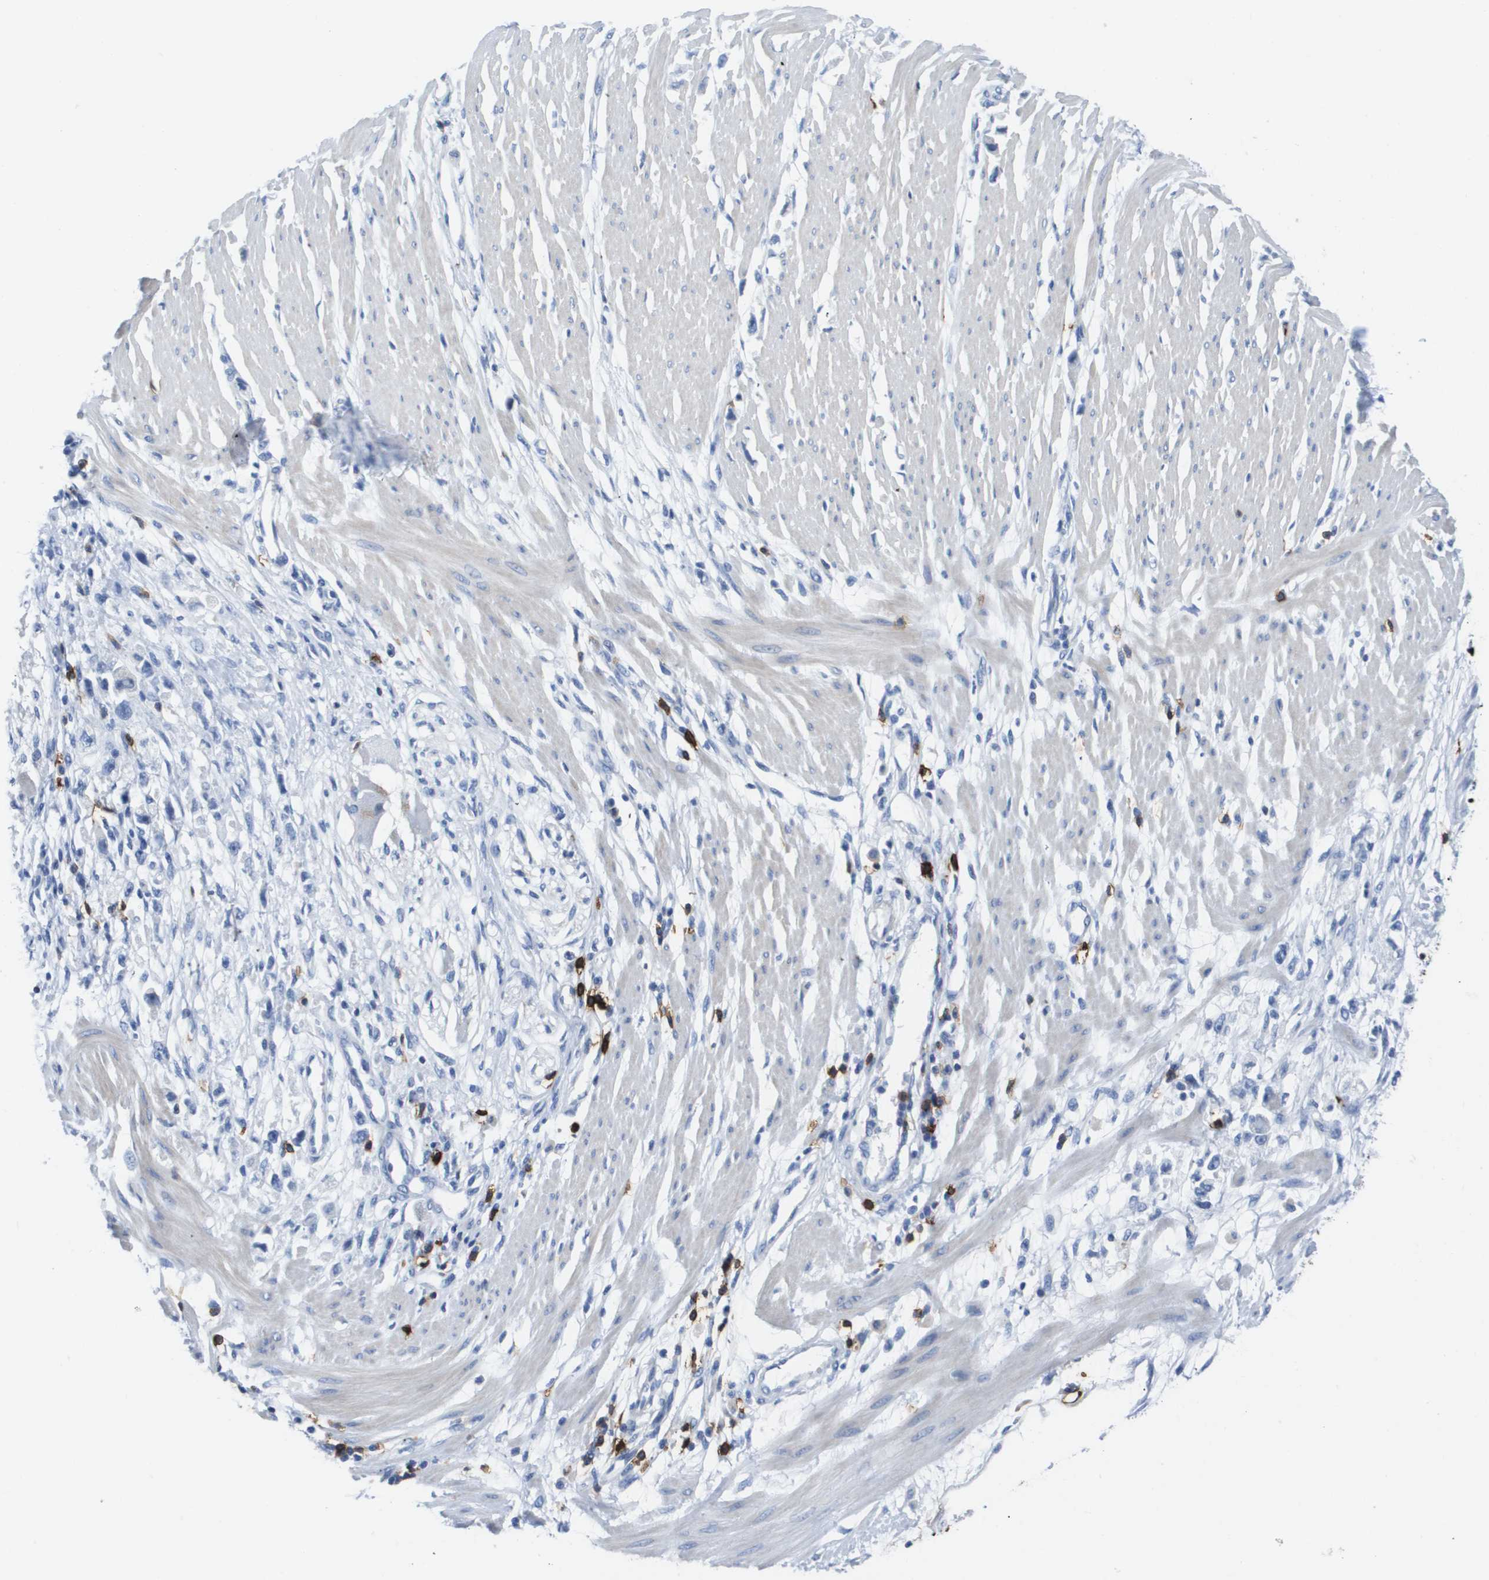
{"staining": {"intensity": "negative", "quantity": "none", "location": "none"}, "tissue": "stomach cancer", "cell_type": "Tumor cells", "image_type": "cancer", "snomed": [{"axis": "morphology", "description": "Adenocarcinoma, NOS"}, {"axis": "topography", "description": "Stomach"}], "caption": "Micrograph shows no significant protein expression in tumor cells of stomach cancer.", "gene": "MS4A1", "patient": {"sex": "female", "age": 59}}